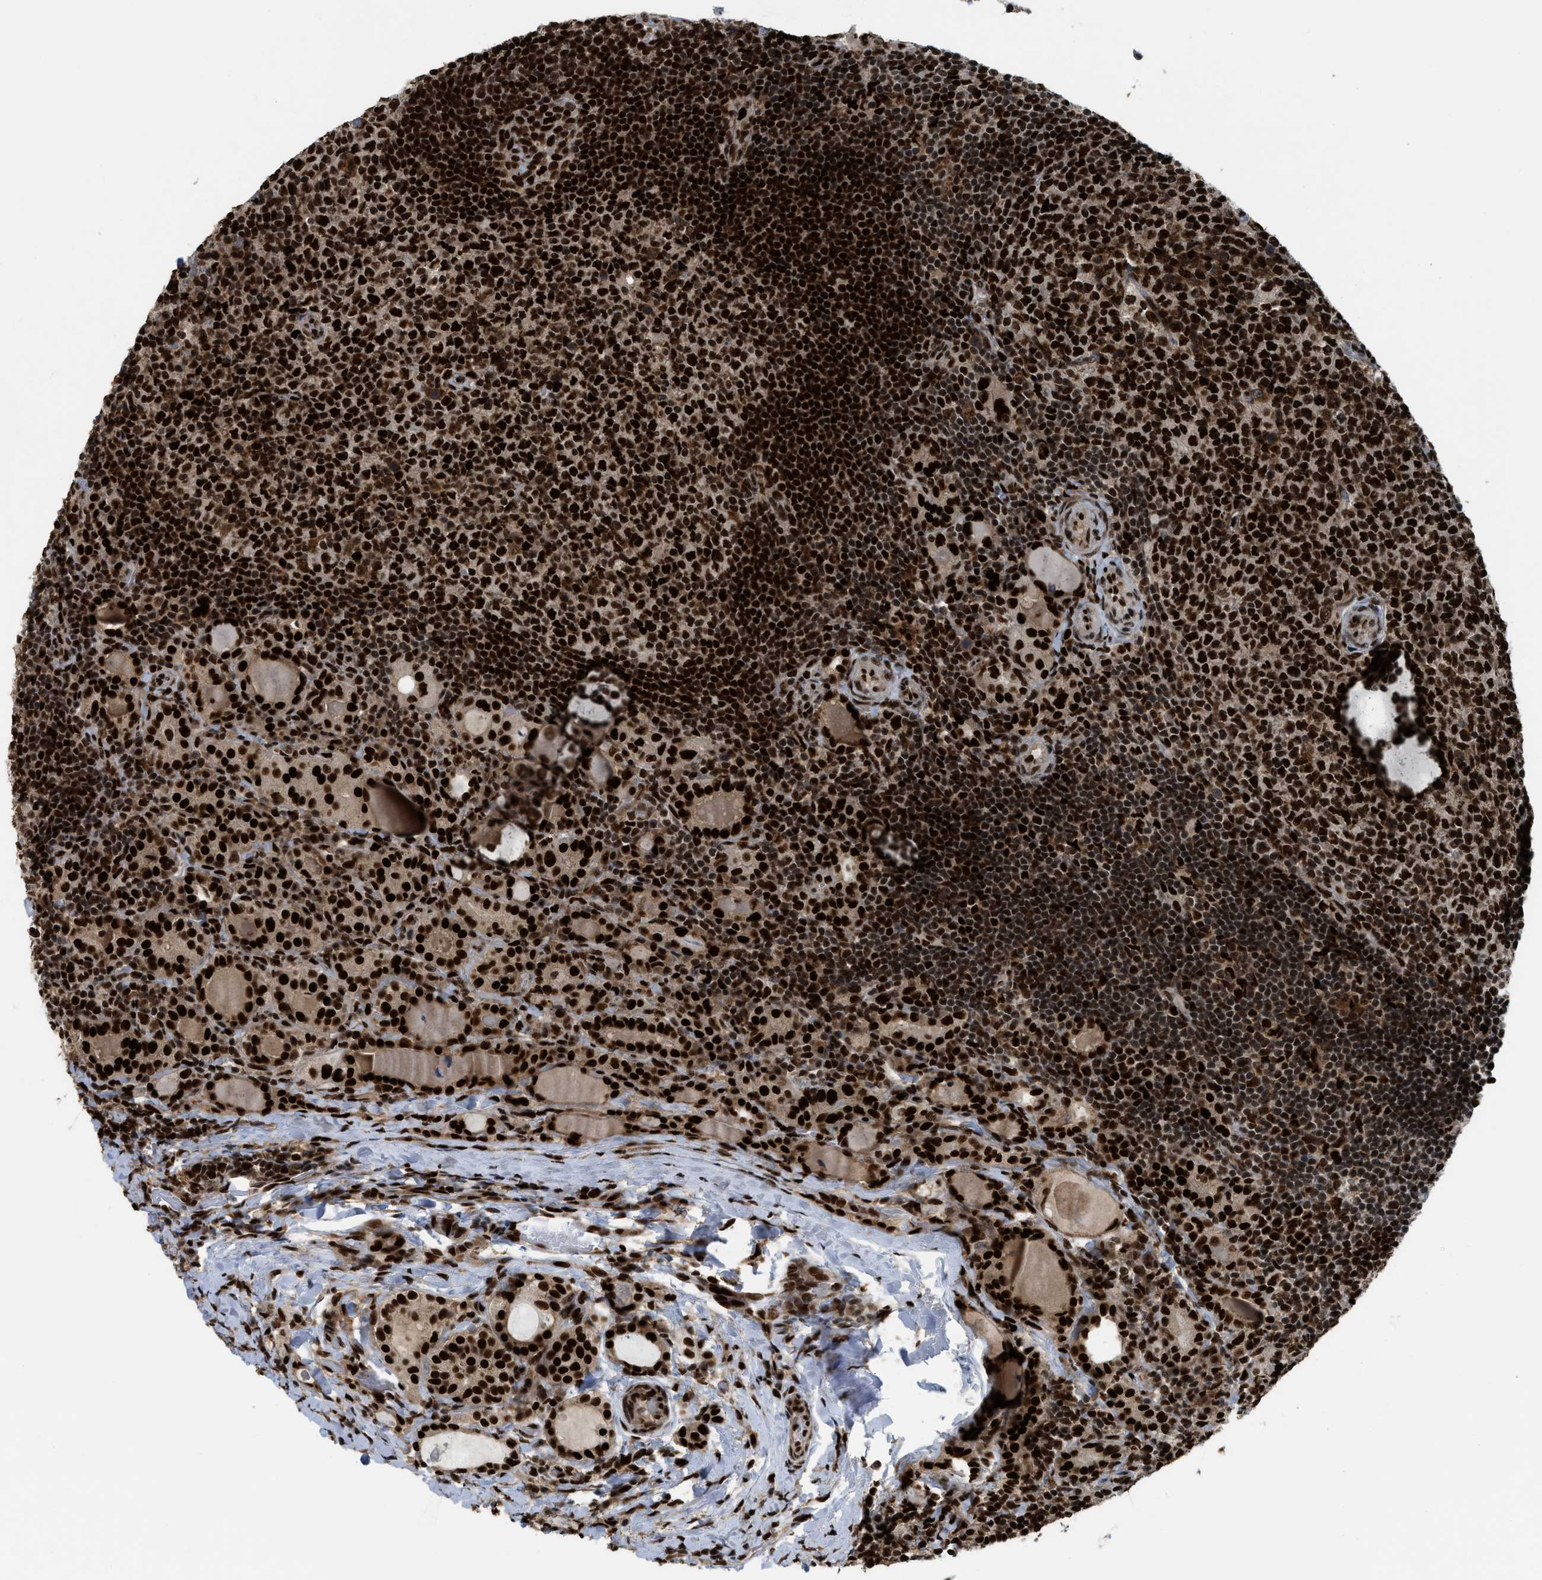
{"staining": {"intensity": "strong", "quantity": ">75%", "location": "nuclear"}, "tissue": "thyroid cancer", "cell_type": "Tumor cells", "image_type": "cancer", "snomed": [{"axis": "morphology", "description": "Papillary adenocarcinoma, NOS"}, {"axis": "topography", "description": "Thyroid gland"}], "caption": "Protein analysis of thyroid cancer (papillary adenocarcinoma) tissue displays strong nuclear positivity in about >75% of tumor cells.", "gene": "RFX5", "patient": {"sex": "female", "age": 42}}